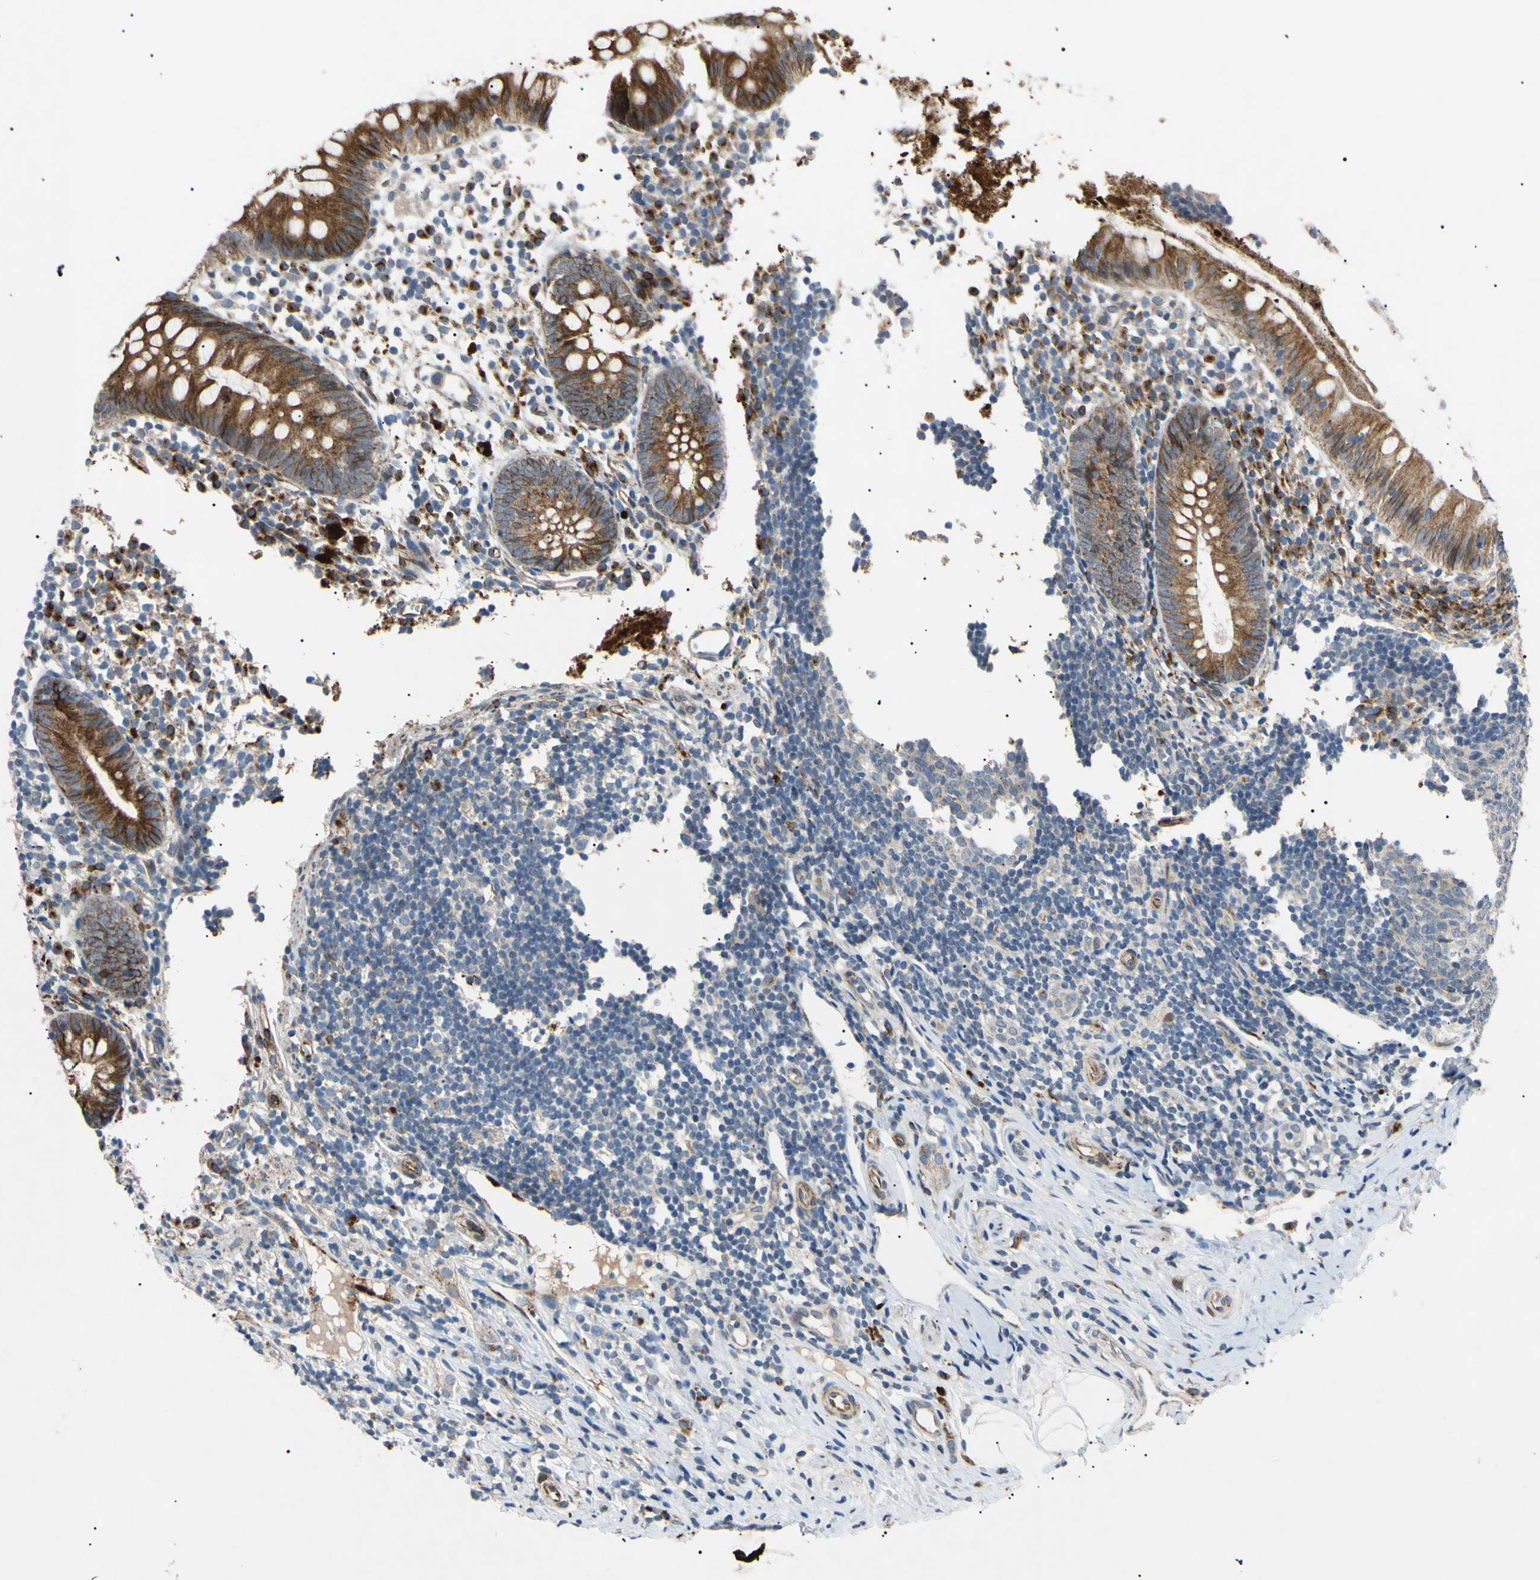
{"staining": {"intensity": "moderate", "quantity": ">75%", "location": "cytoplasmic/membranous,nuclear"}, "tissue": "appendix", "cell_type": "Glandular cells", "image_type": "normal", "snomed": [{"axis": "morphology", "description": "Normal tissue, NOS"}, {"axis": "topography", "description": "Appendix"}], "caption": "Human appendix stained with a brown dye displays moderate cytoplasmic/membranous,nuclear positive expression in approximately >75% of glandular cells.", "gene": "TUBB4A", "patient": {"sex": "female", "age": 20}}